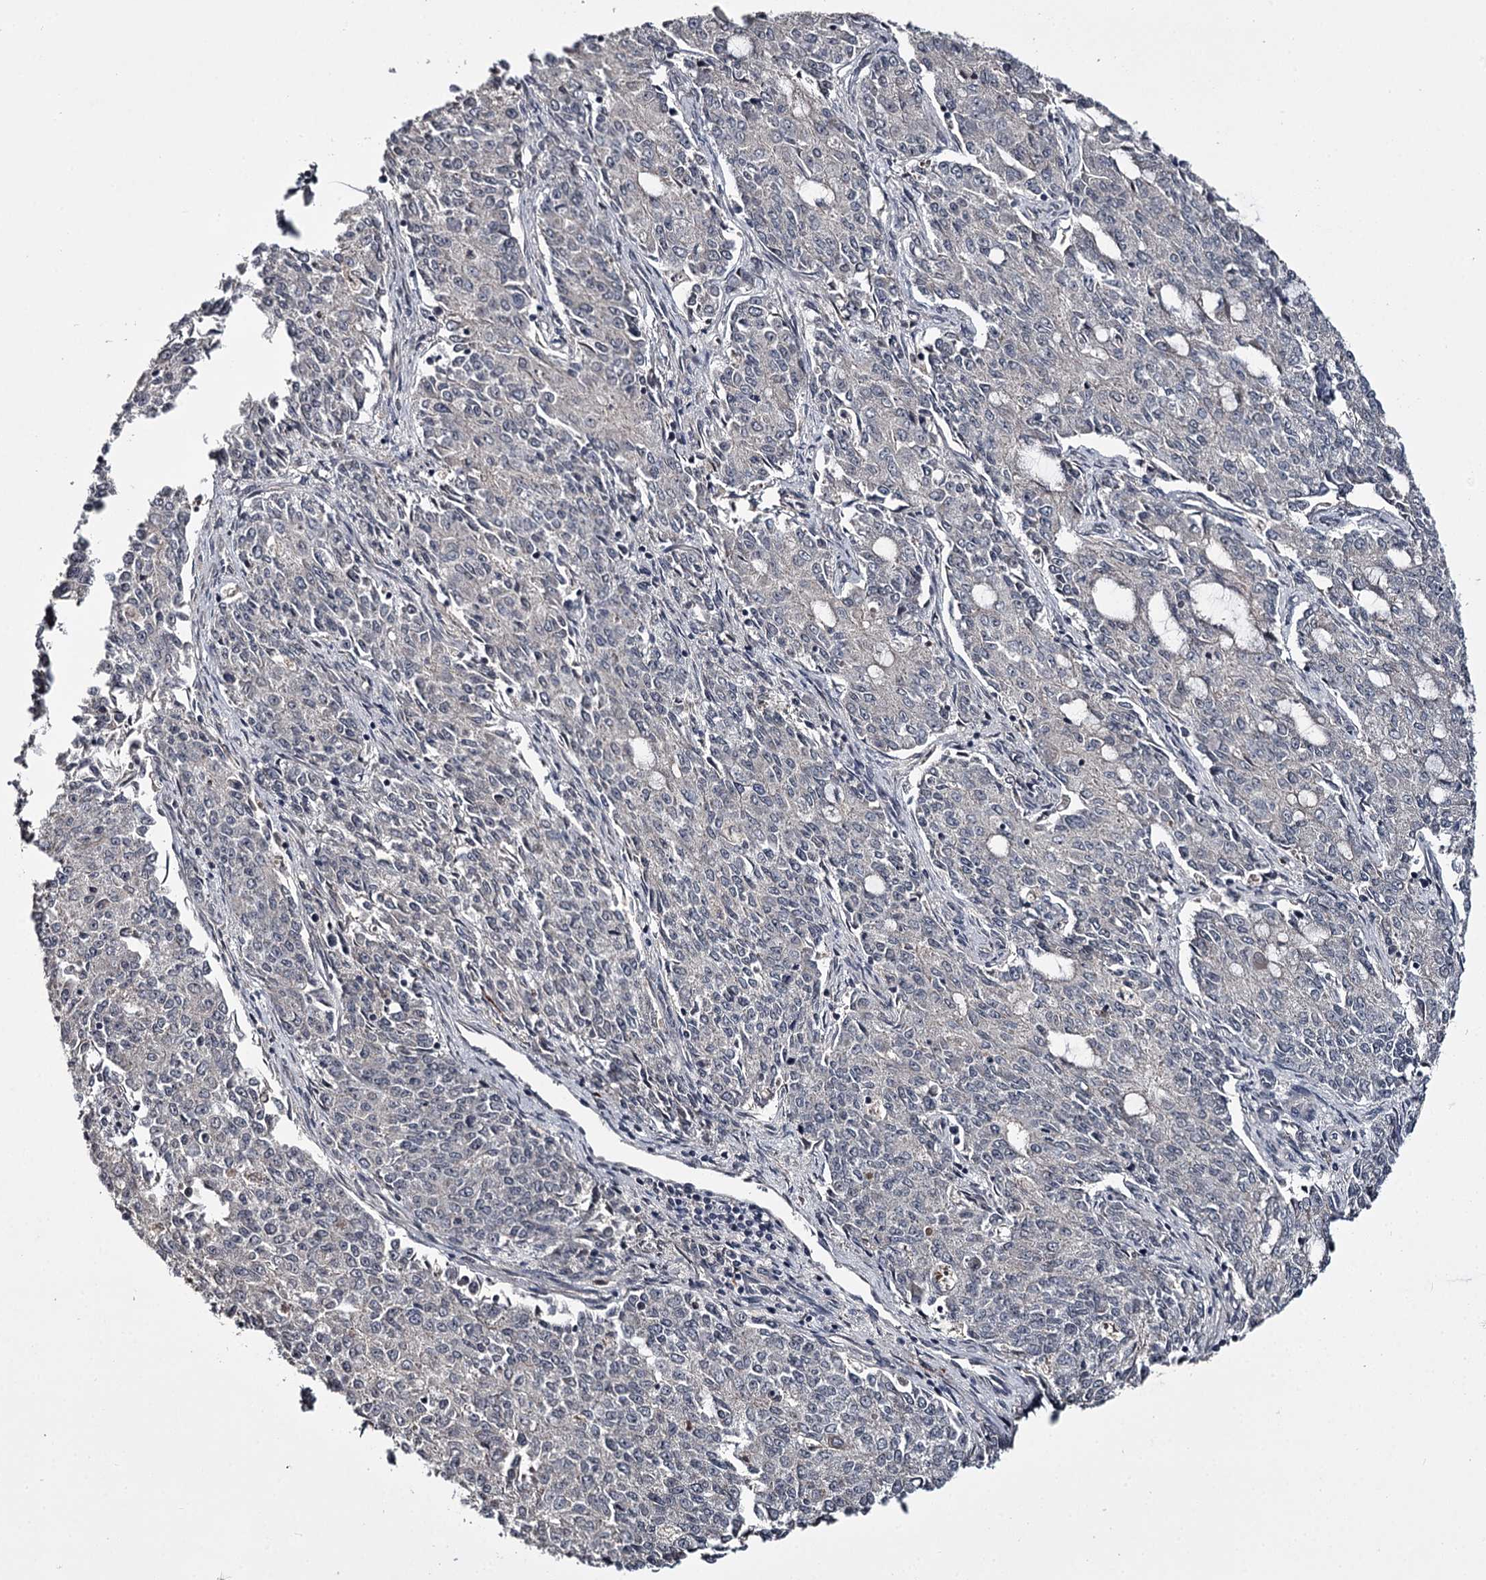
{"staining": {"intensity": "negative", "quantity": "none", "location": "none"}, "tissue": "endometrial cancer", "cell_type": "Tumor cells", "image_type": "cancer", "snomed": [{"axis": "morphology", "description": "Adenocarcinoma, NOS"}, {"axis": "topography", "description": "Endometrium"}], "caption": "IHC image of endometrial cancer (adenocarcinoma) stained for a protein (brown), which reveals no positivity in tumor cells.", "gene": "CWF19L2", "patient": {"sex": "female", "age": 50}}